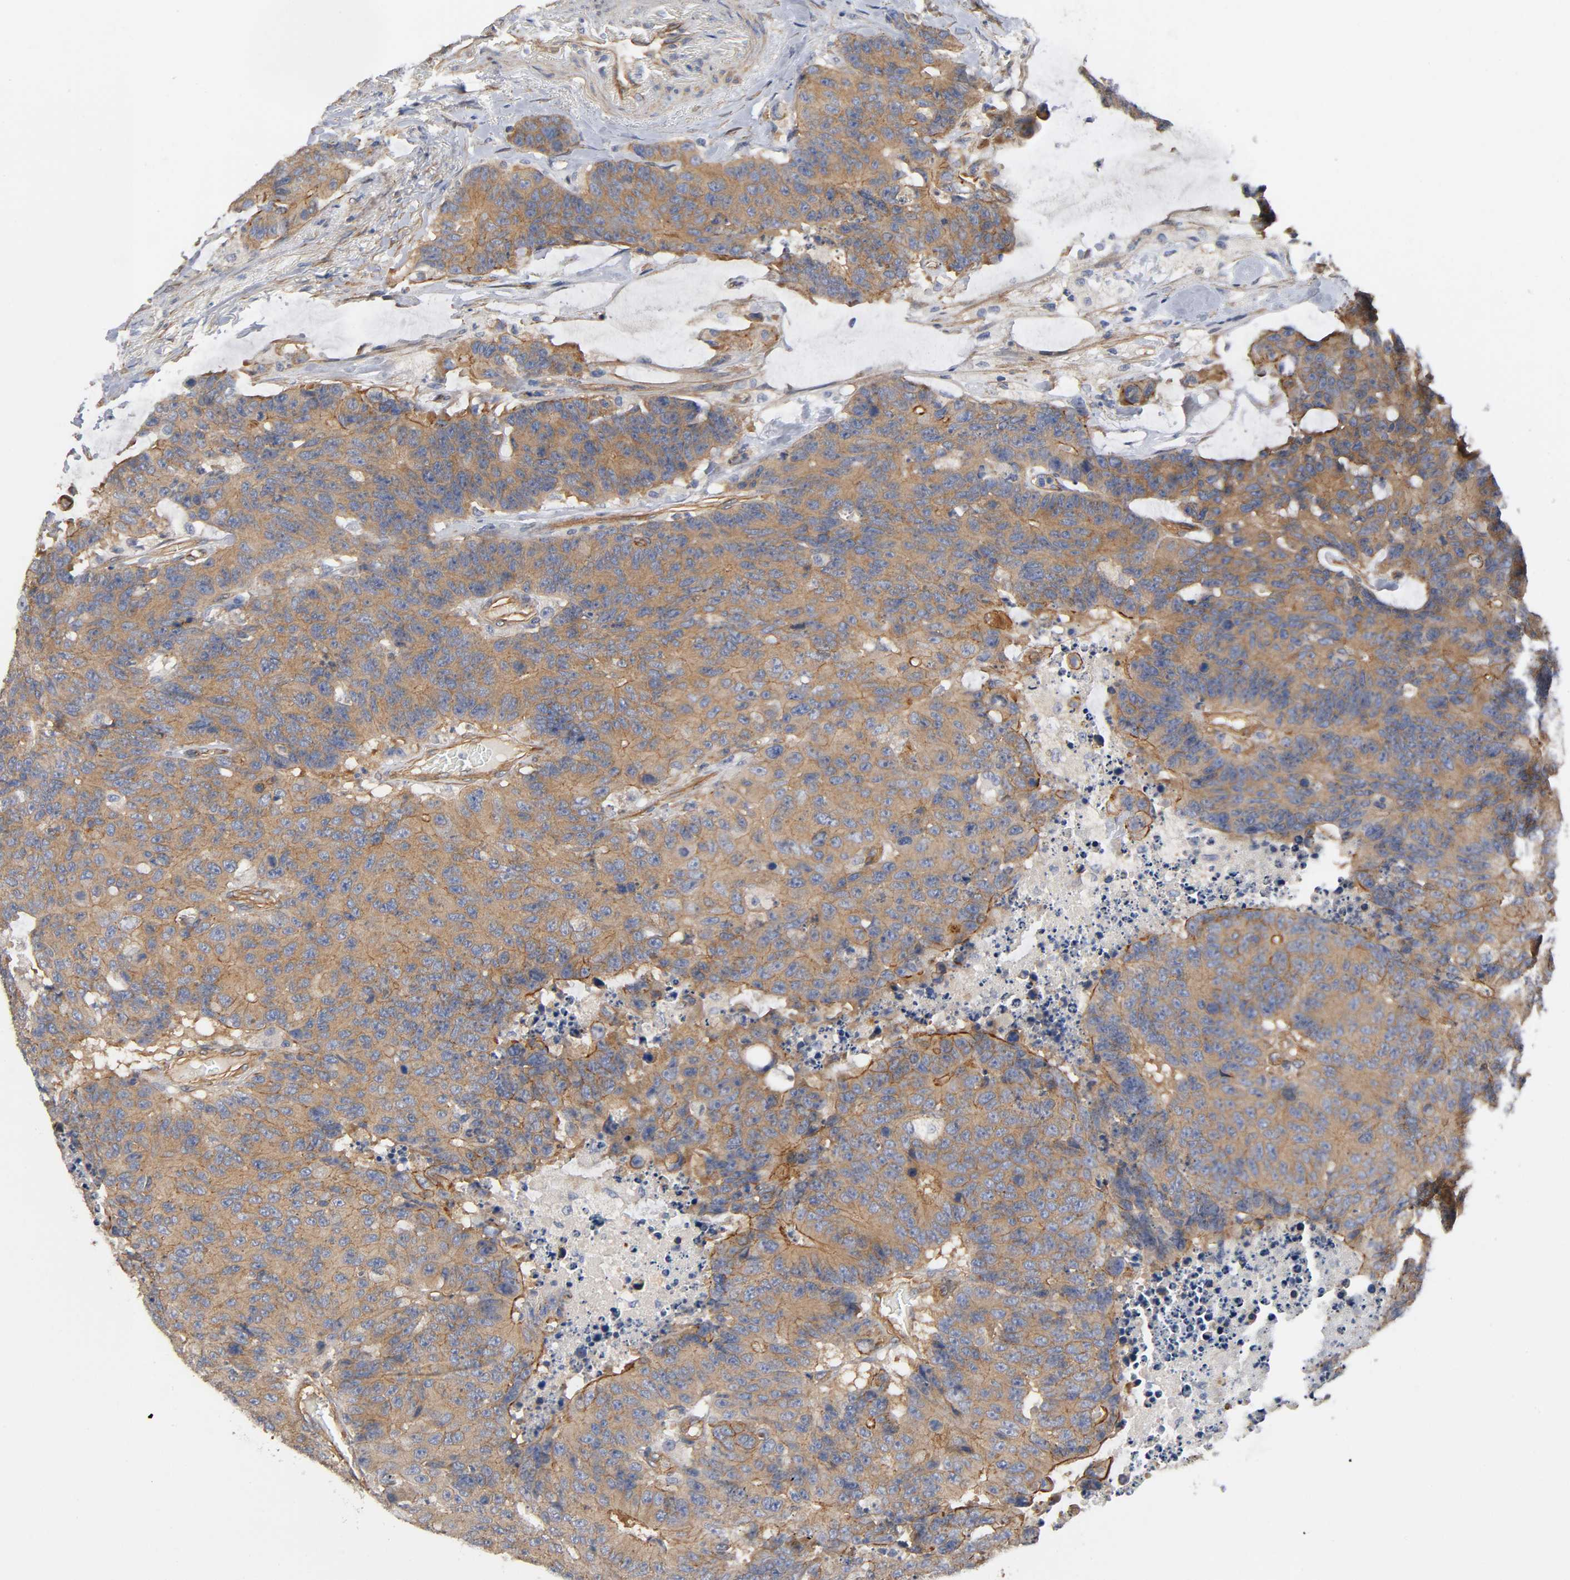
{"staining": {"intensity": "moderate", "quantity": ">75%", "location": "cytoplasmic/membranous"}, "tissue": "colorectal cancer", "cell_type": "Tumor cells", "image_type": "cancer", "snomed": [{"axis": "morphology", "description": "Adenocarcinoma, NOS"}, {"axis": "topography", "description": "Colon"}], "caption": "Protein expression by IHC reveals moderate cytoplasmic/membranous positivity in about >75% of tumor cells in colorectal cancer (adenocarcinoma).", "gene": "MARS1", "patient": {"sex": "female", "age": 86}}